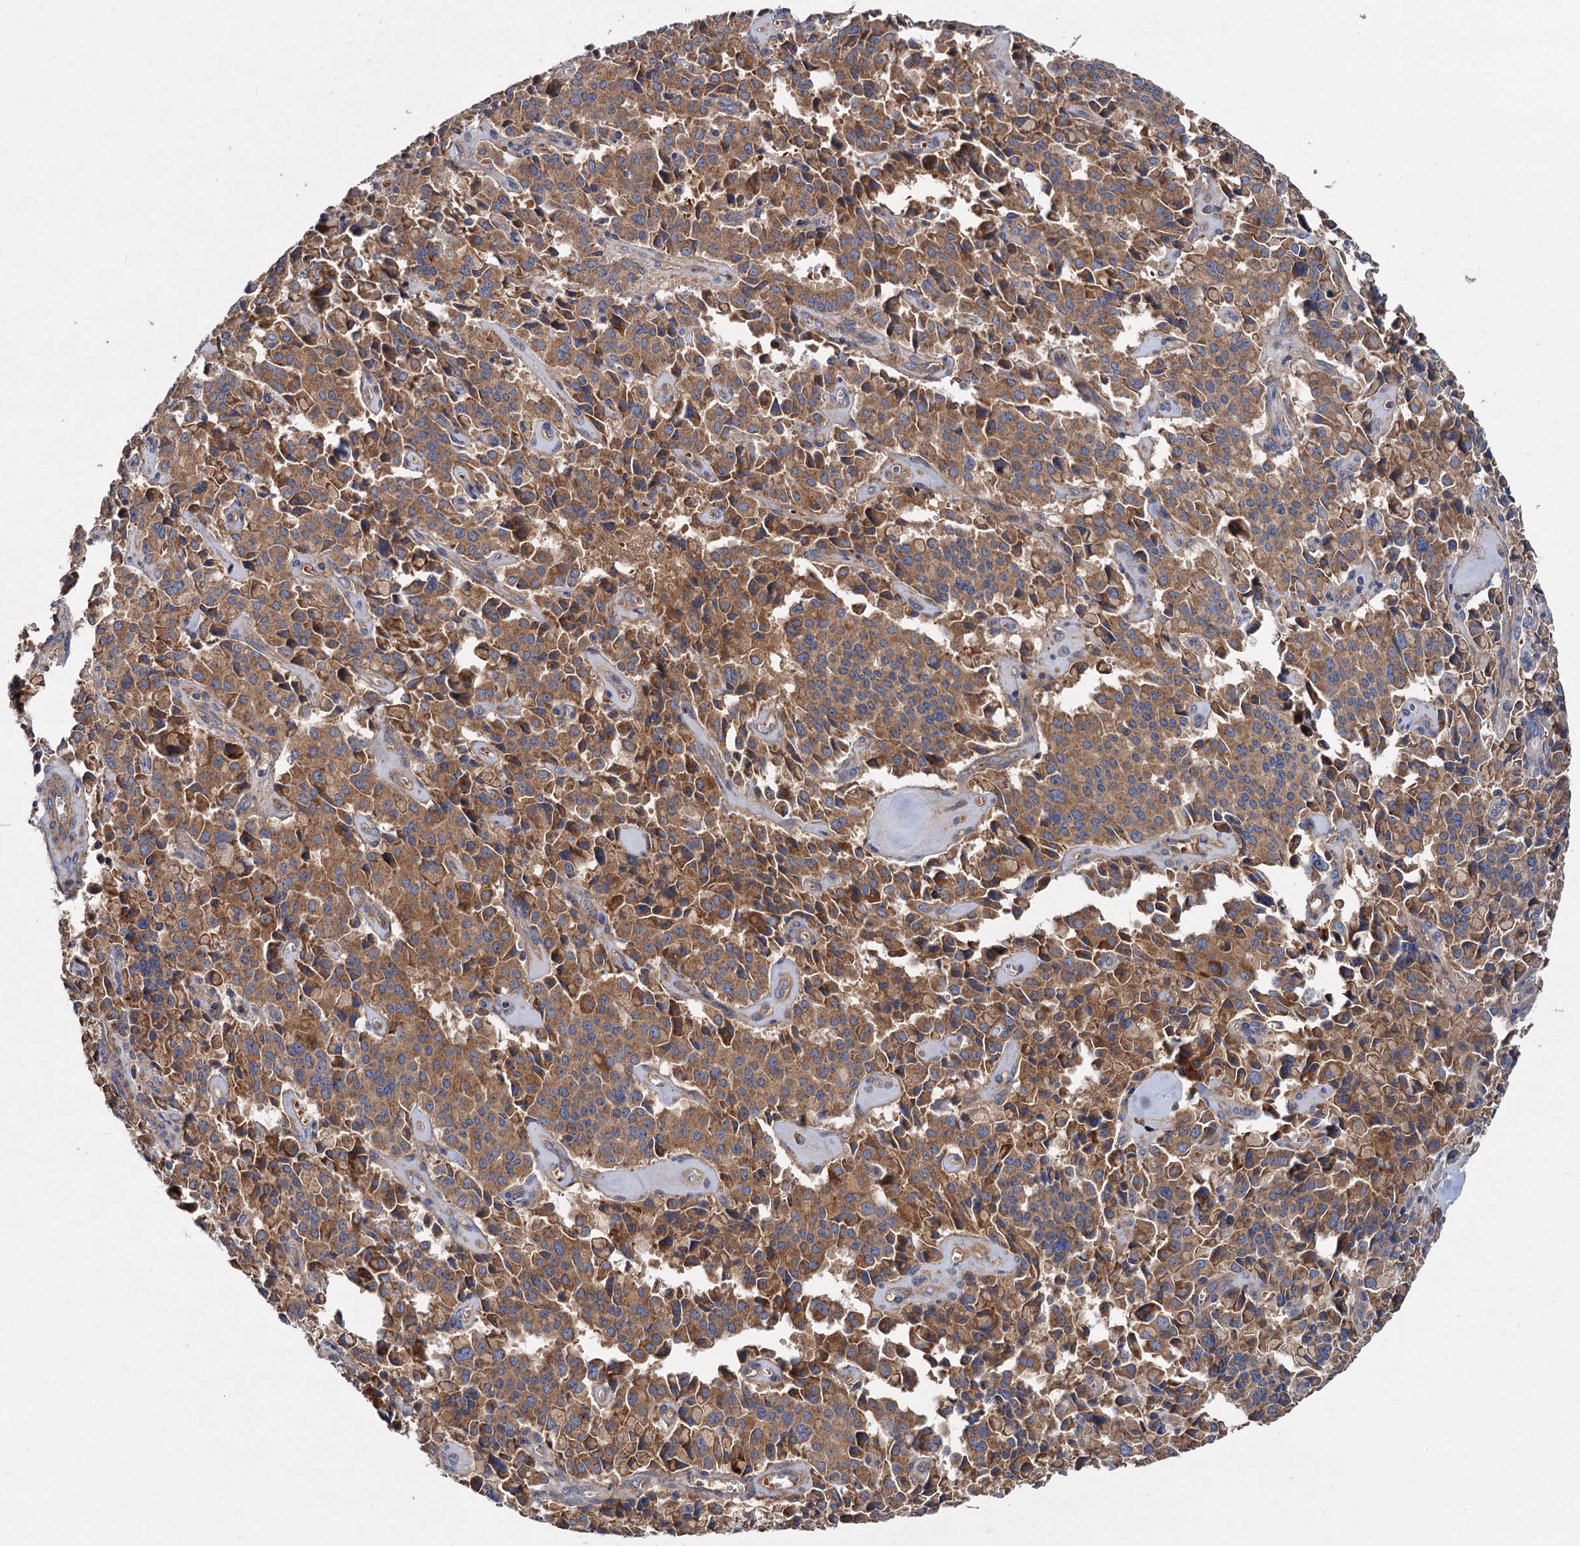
{"staining": {"intensity": "moderate", "quantity": ">75%", "location": "cytoplasmic/membranous"}, "tissue": "pancreatic cancer", "cell_type": "Tumor cells", "image_type": "cancer", "snomed": [{"axis": "morphology", "description": "Adenocarcinoma, NOS"}, {"axis": "topography", "description": "Pancreas"}], "caption": "Tumor cells reveal medium levels of moderate cytoplasmic/membranous staining in about >75% of cells in human adenocarcinoma (pancreatic). The staining is performed using DAB (3,3'-diaminobenzidine) brown chromogen to label protein expression. The nuclei are counter-stained blue using hematoxylin.", "gene": "ALKBH7", "patient": {"sex": "male", "age": 65}}